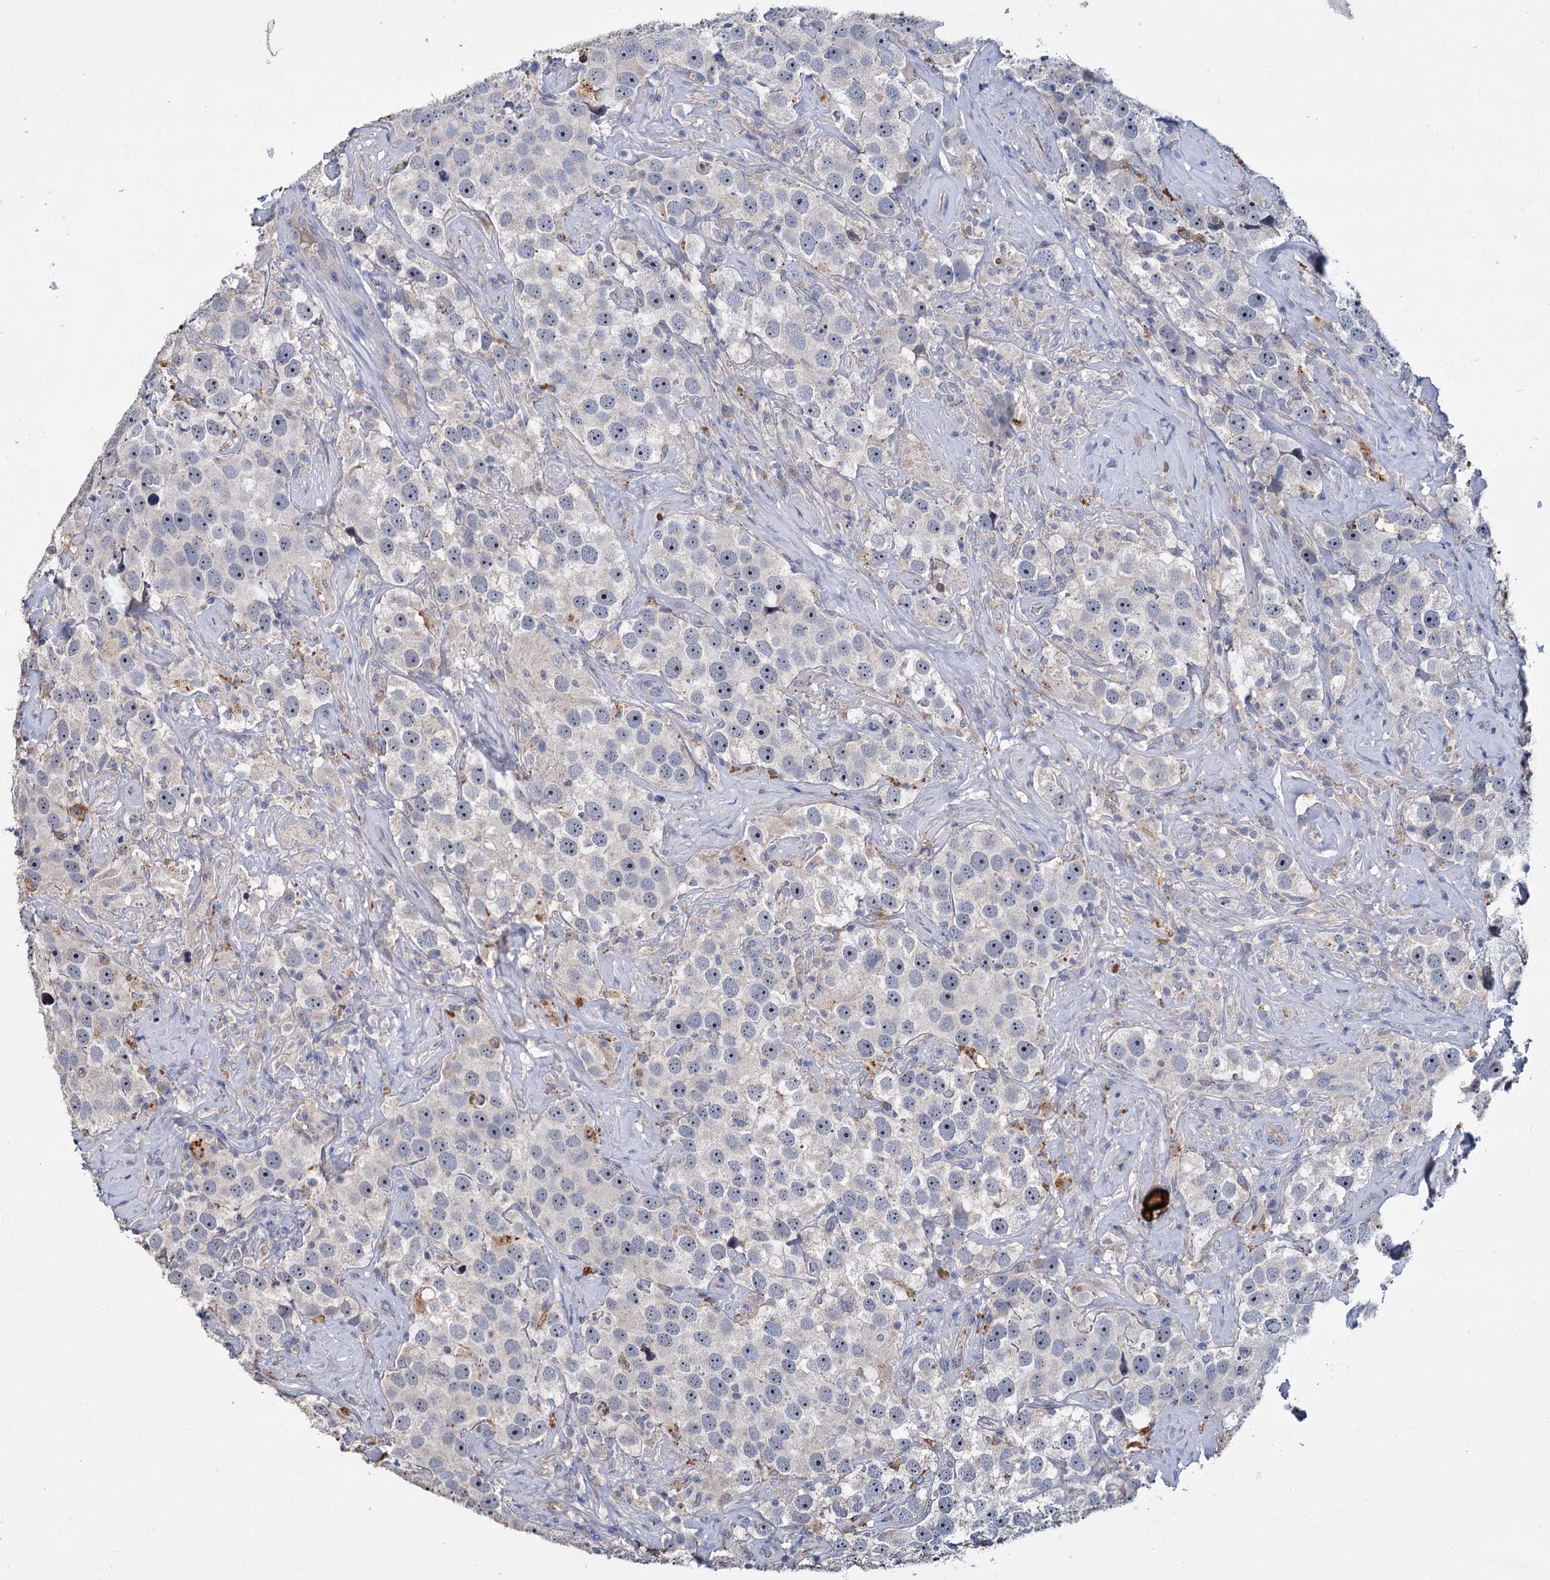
{"staining": {"intensity": "negative", "quantity": "none", "location": "none"}, "tissue": "testis cancer", "cell_type": "Tumor cells", "image_type": "cancer", "snomed": [{"axis": "morphology", "description": "Seminoma, NOS"}, {"axis": "topography", "description": "Testis"}], "caption": "High magnification brightfield microscopy of testis cancer (seminoma) stained with DAB (brown) and counterstained with hematoxylin (blue): tumor cells show no significant expression. (DAB immunohistochemistry visualized using brightfield microscopy, high magnification).", "gene": "ATP9A", "patient": {"sex": "male", "age": 49}}